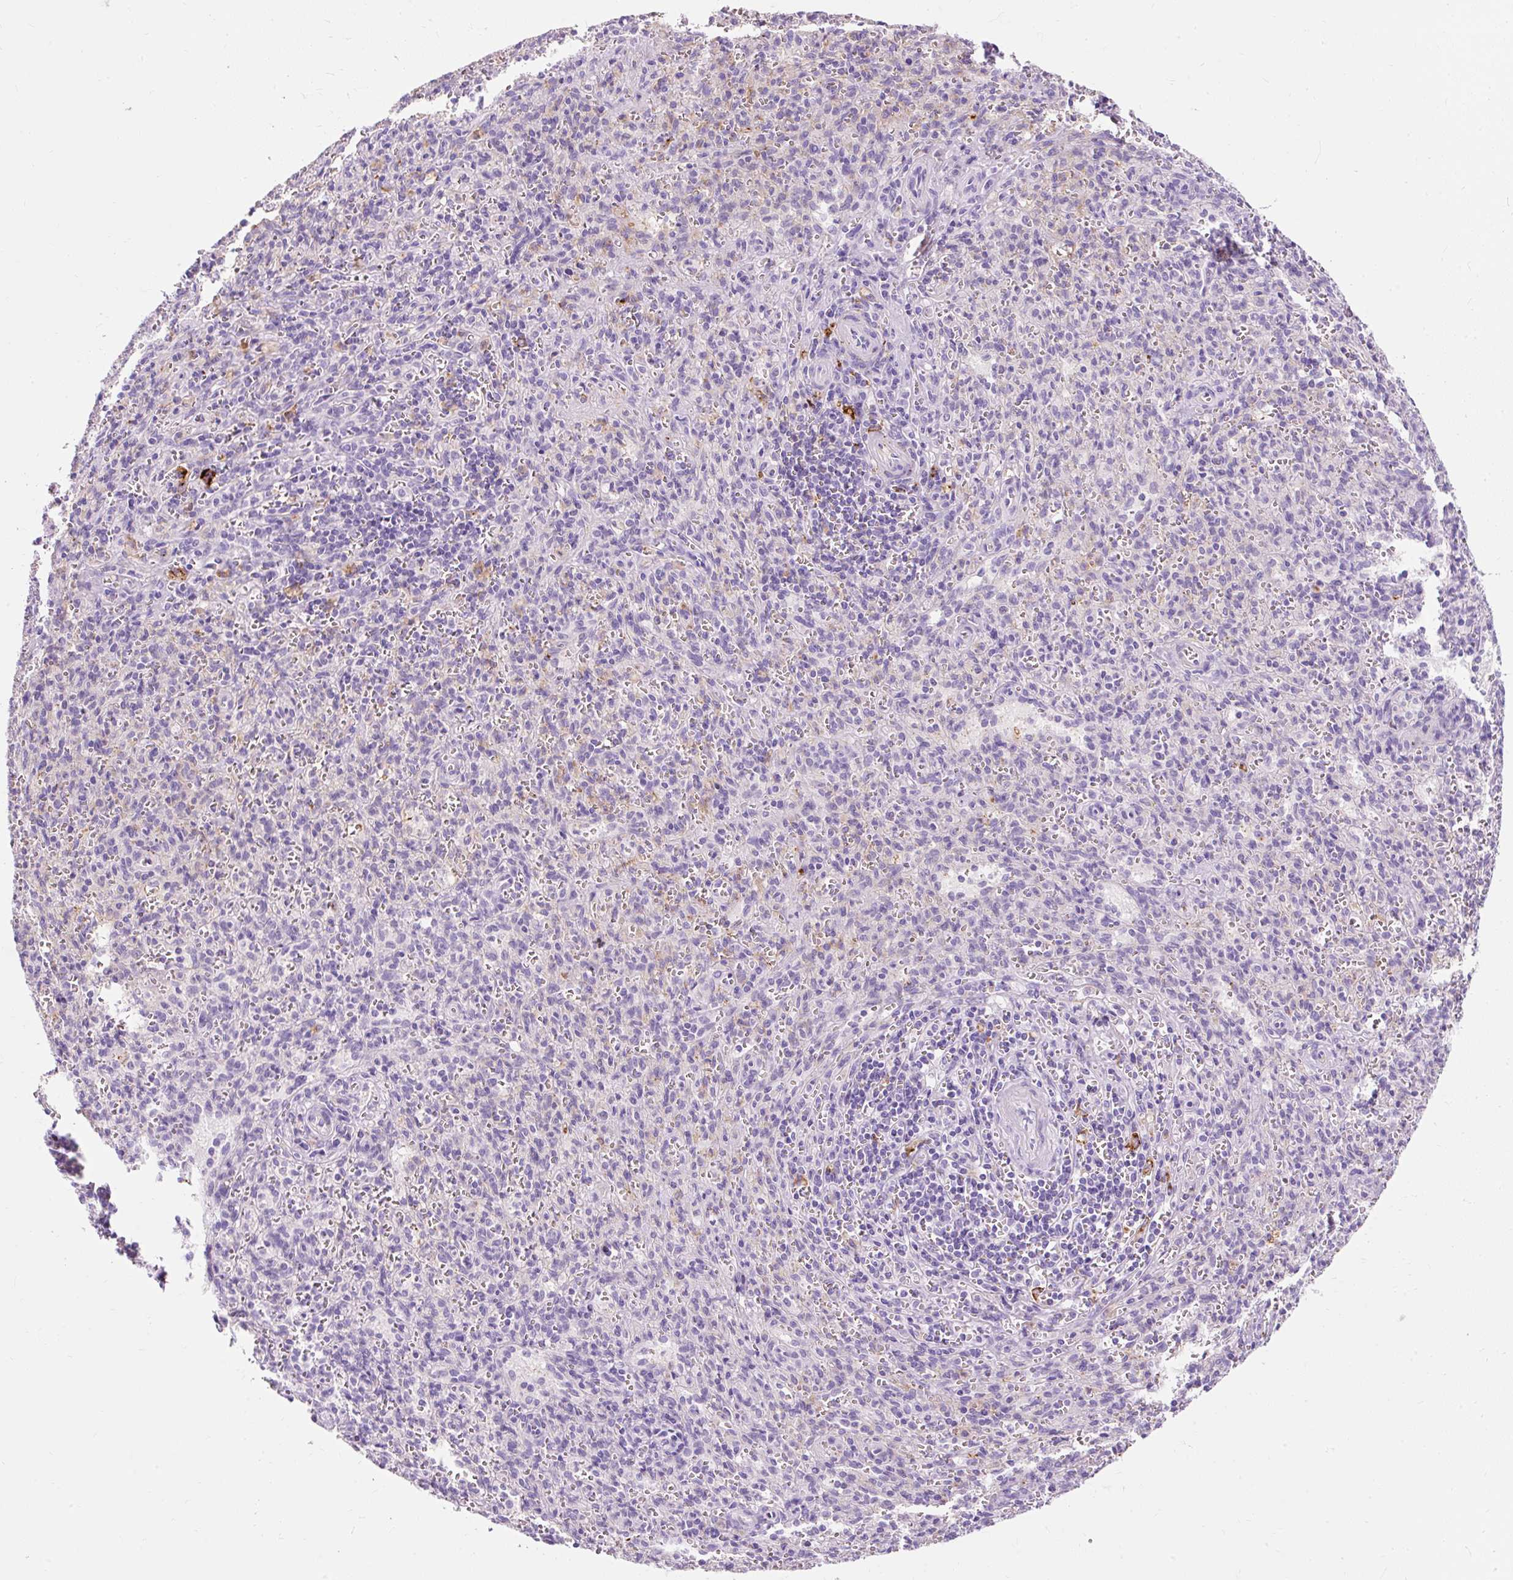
{"staining": {"intensity": "negative", "quantity": "none", "location": "none"}, "tissue": "spleen", "cell_type": "Cells in red pulp", "image_type": "normal", "snomed": [{"axis": "morphology", "description": "Normal tissue, NOS"}, {"axis": "topography", "description": "Spleen"}], "caption": "This is an immunohistochemistry photomicrograph of unremarkable human spleen. There is no staining in cells in red pulp.", "gene": "APOC2", "patient": {"sex": "female", "age": 26}}